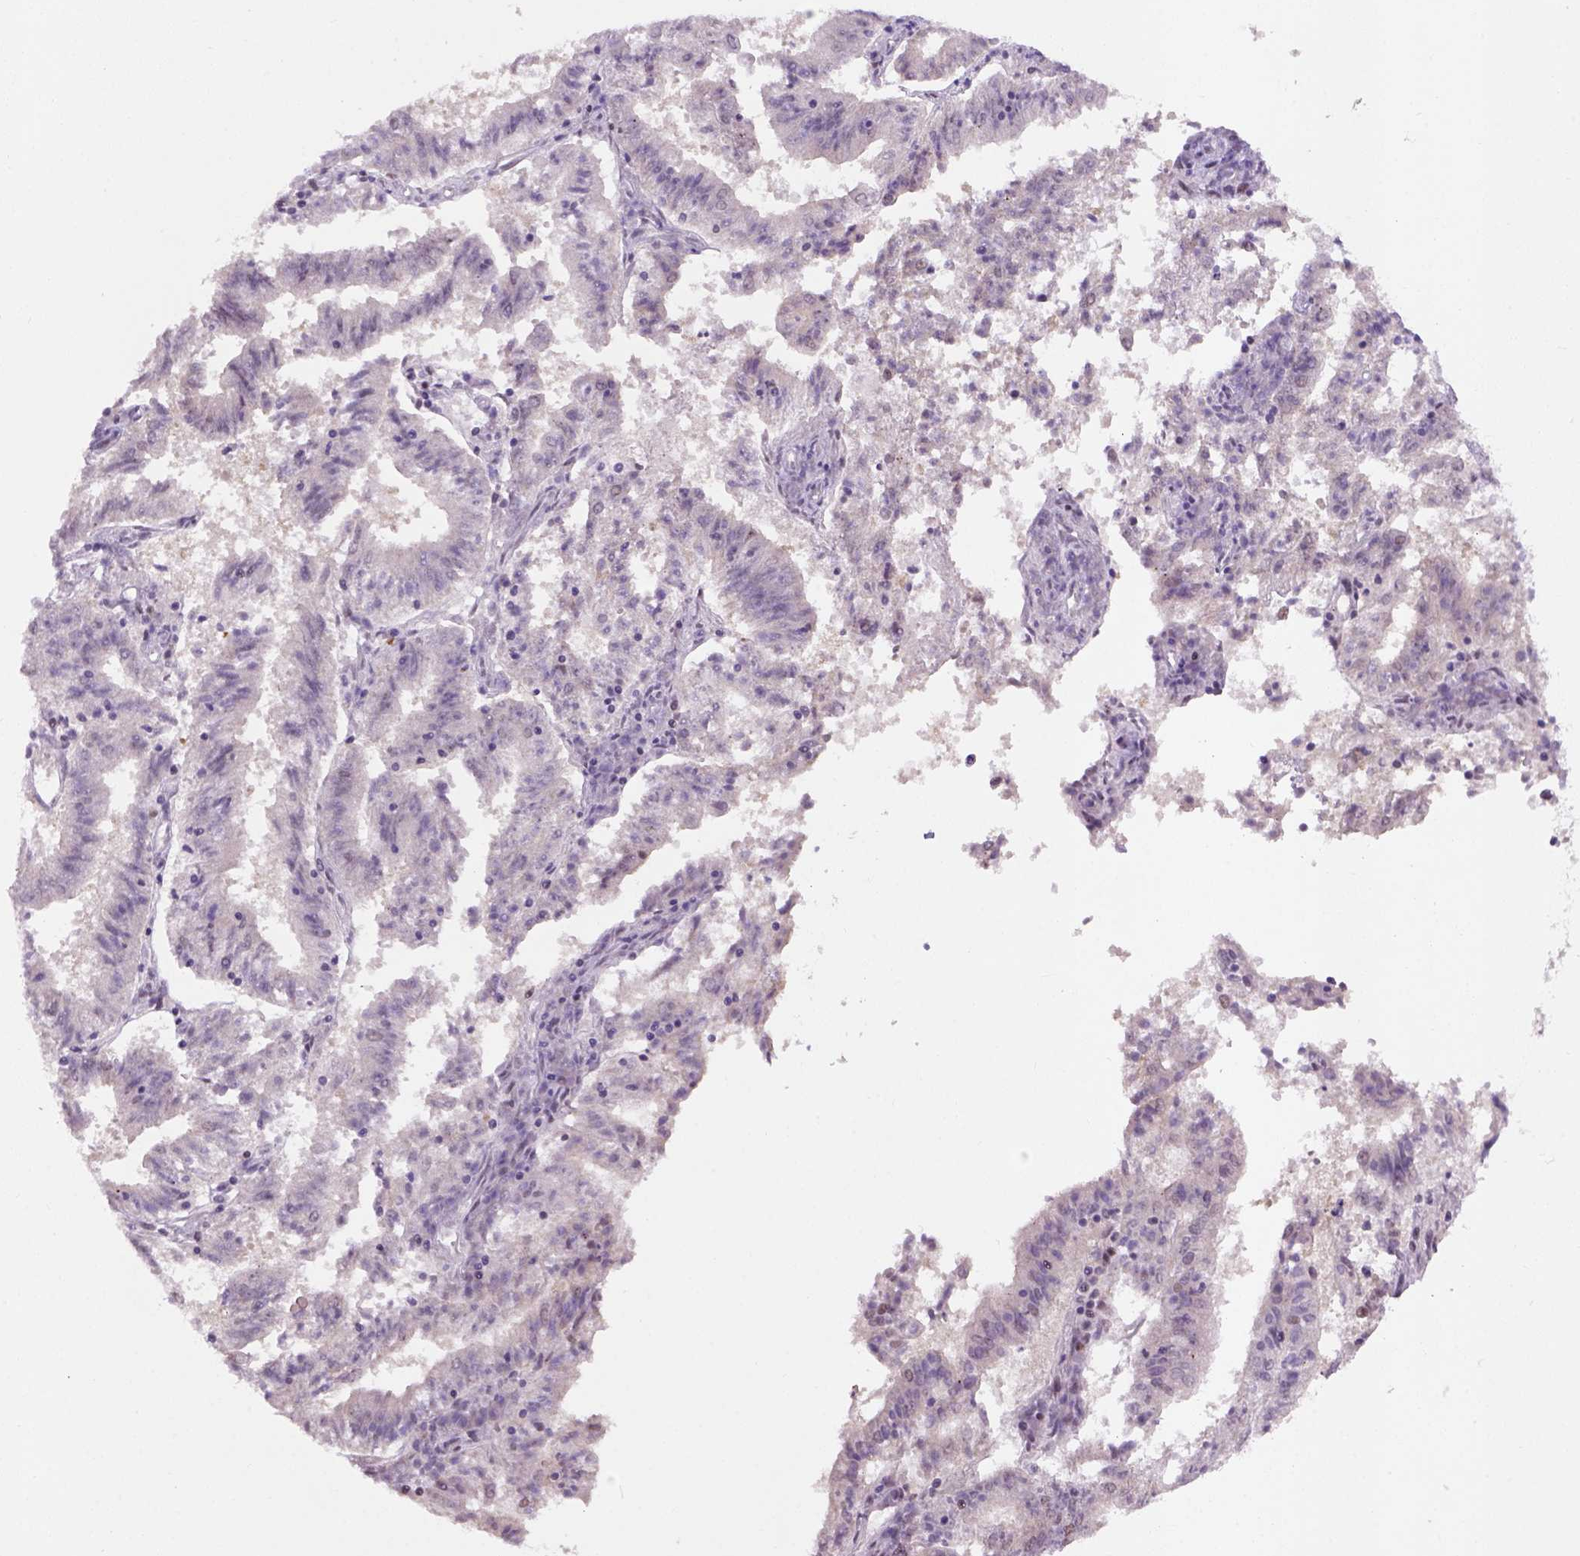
{"staining": {"intensity": "weak", "quantity": "<25%", "location": "nuclear"}, "tissue": "endometrial cancer", "cell_type": "Tumor cells", "image_type": "cancer", "snomed": [{"axis": "morphology", "description": "Adenocarcinoma, NOS"}, {"axis": "topography", "description": "Endometrium"}], "caption": "Endometrial adenocarcinoma was stained to show a protein in brown. There is no significant staining in tumor cells.", "gene": "TBPL1", "patient": {"sex": "female", "age": 82}}